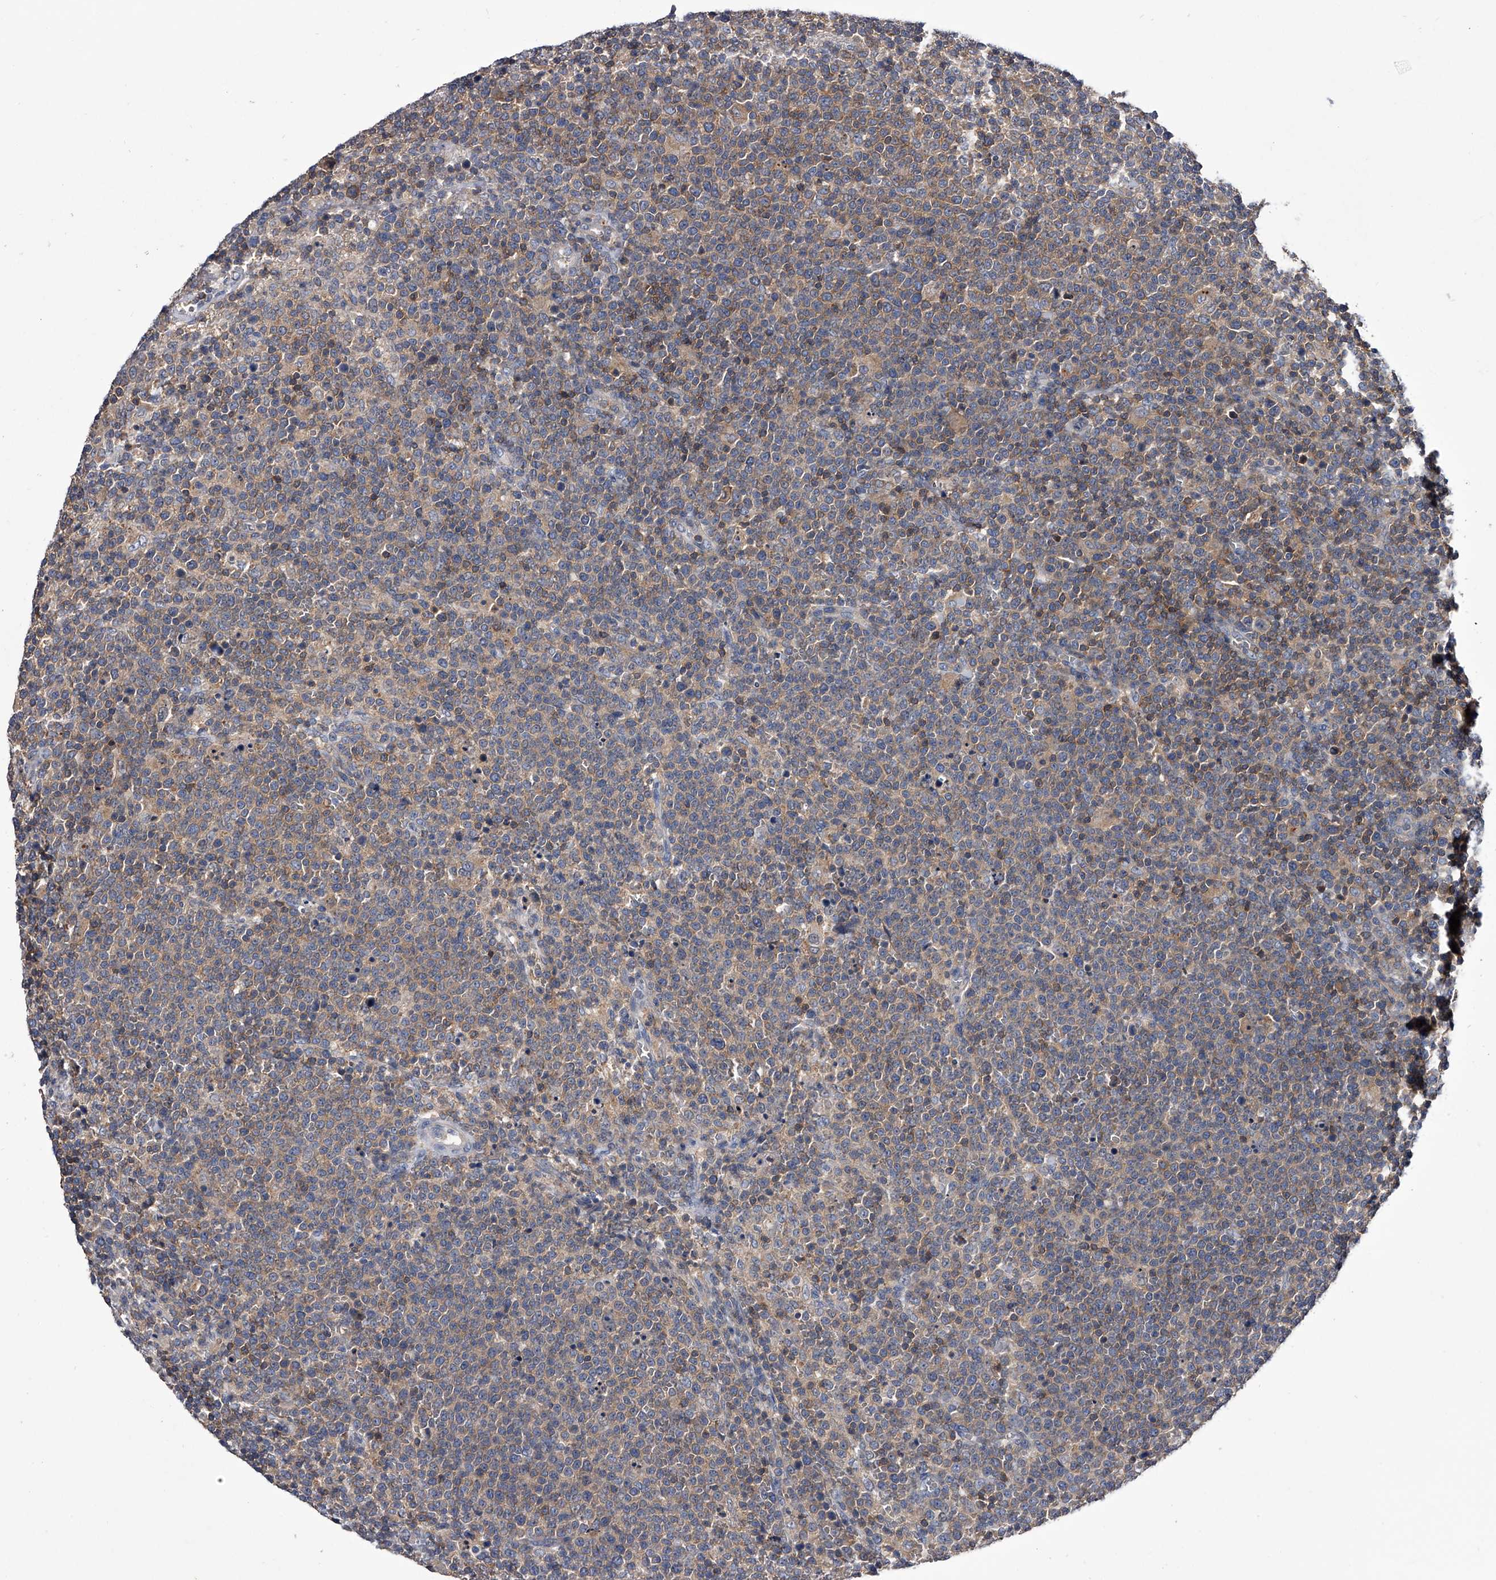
{"staining": {"intensity": "weak", "quantity": ">75%", "location": "cytoplasmic/membranous"}, "tissue": "lymphoma", "cell_type": "Tumor cells", "image_type": "cancer", "snomed": [{"axis": "morphology", "description": "Malignant lymphoma, non-Hodgkin's type, High grade"}, {"axis": "topography", "description": "Lymph node"}], "caption": "This image shows IHC staining of lymphoma, with low weak cytoplasmic/membranous expression in approximately >75% of tumor cells.", "gene": "PAN3", "patient": {"sex": "male", "age": 61}}